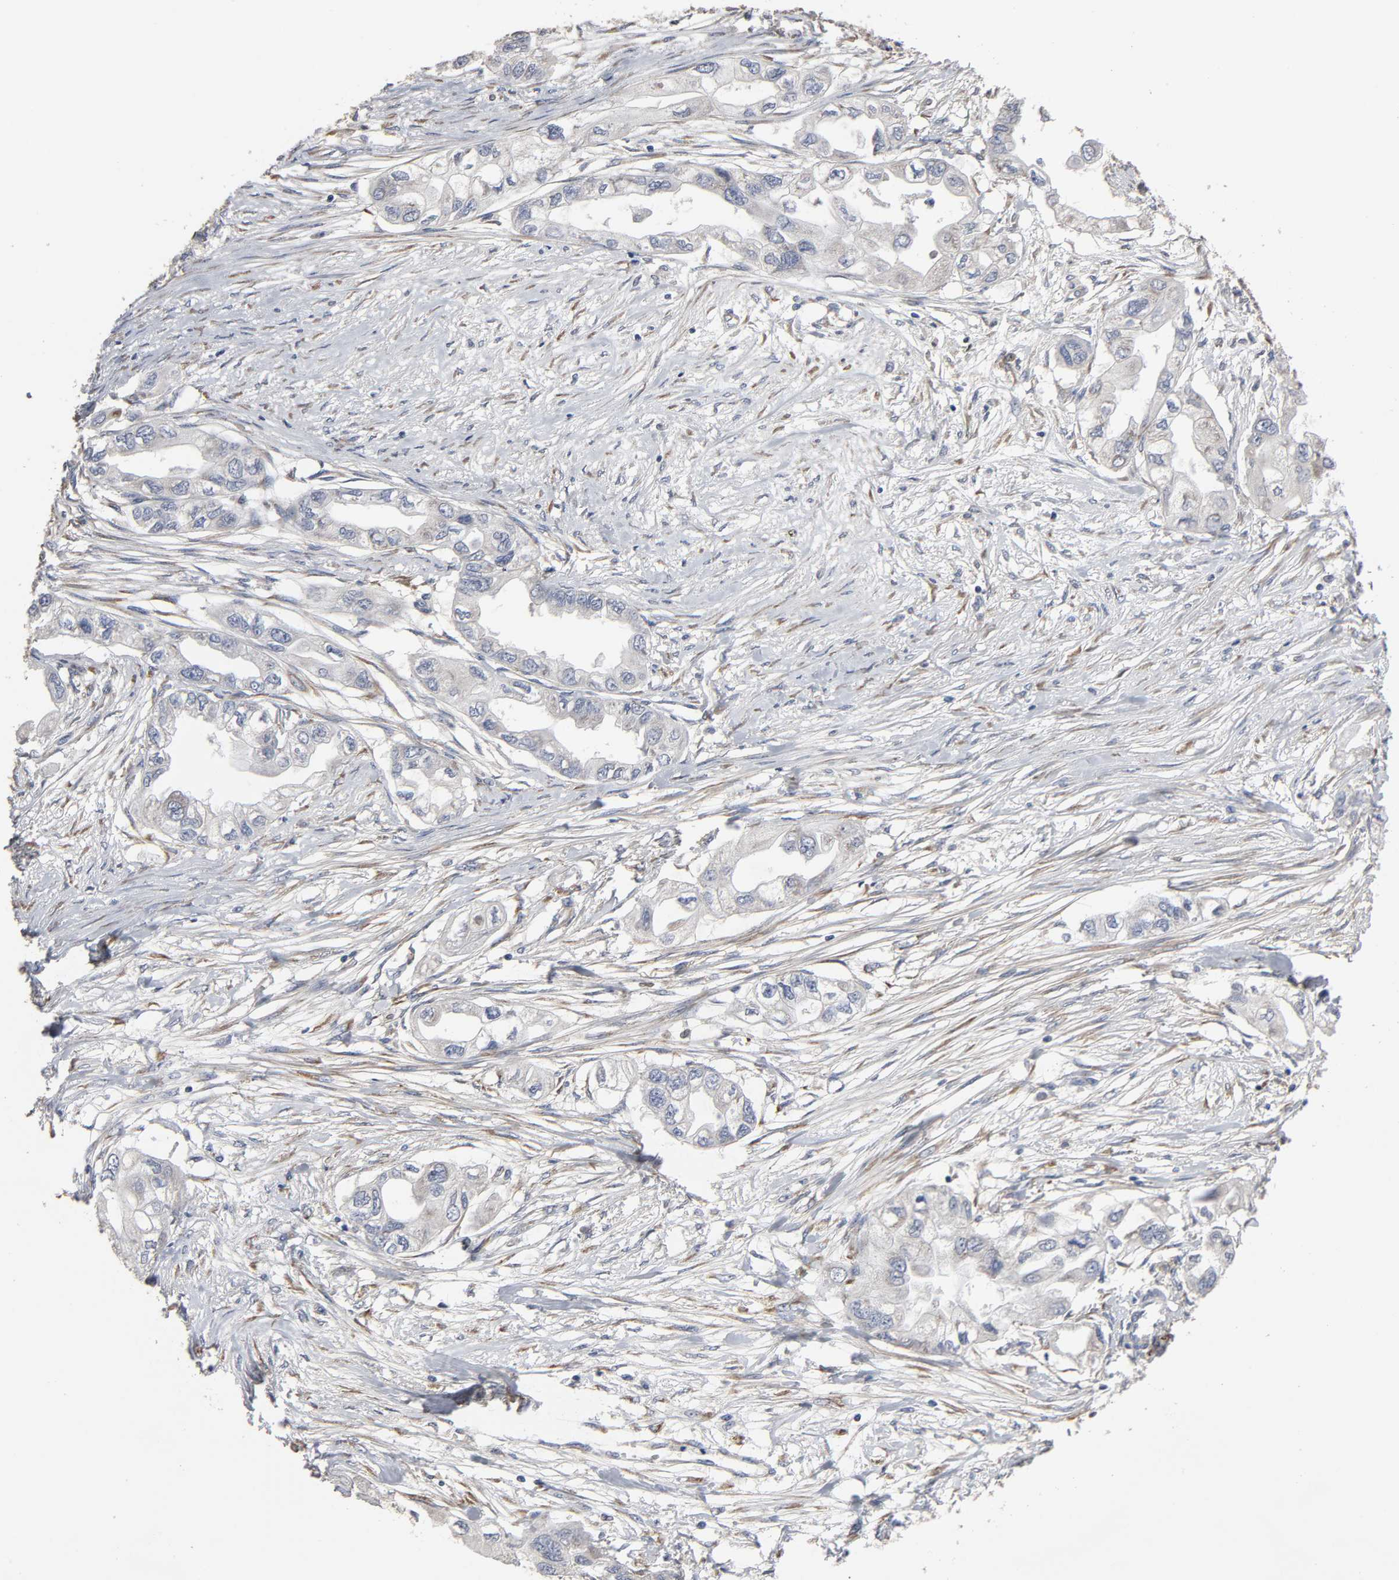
{"staining": {"intensity": "negative", "quantity": "none", "location": "none"}, "tissue": "endometrial cancer", "cell_type": "Tumor cells", "image_type": "cancer", "snomed": [{"axis": "morphology", "description": "Adenocarcinoma, NOS"}, {"axis": "topography", "description": "Endometrium"}], "caption": "High magnification brightfield microscopy of endometrial cancer stained with DAB (brown) and counterstained with hematoxylin (blue): tumor cells show no significant staining. Nuclei are stained in blue.", "gene": "HDLBP", "patient": {"sex": "female", "age": 67}}